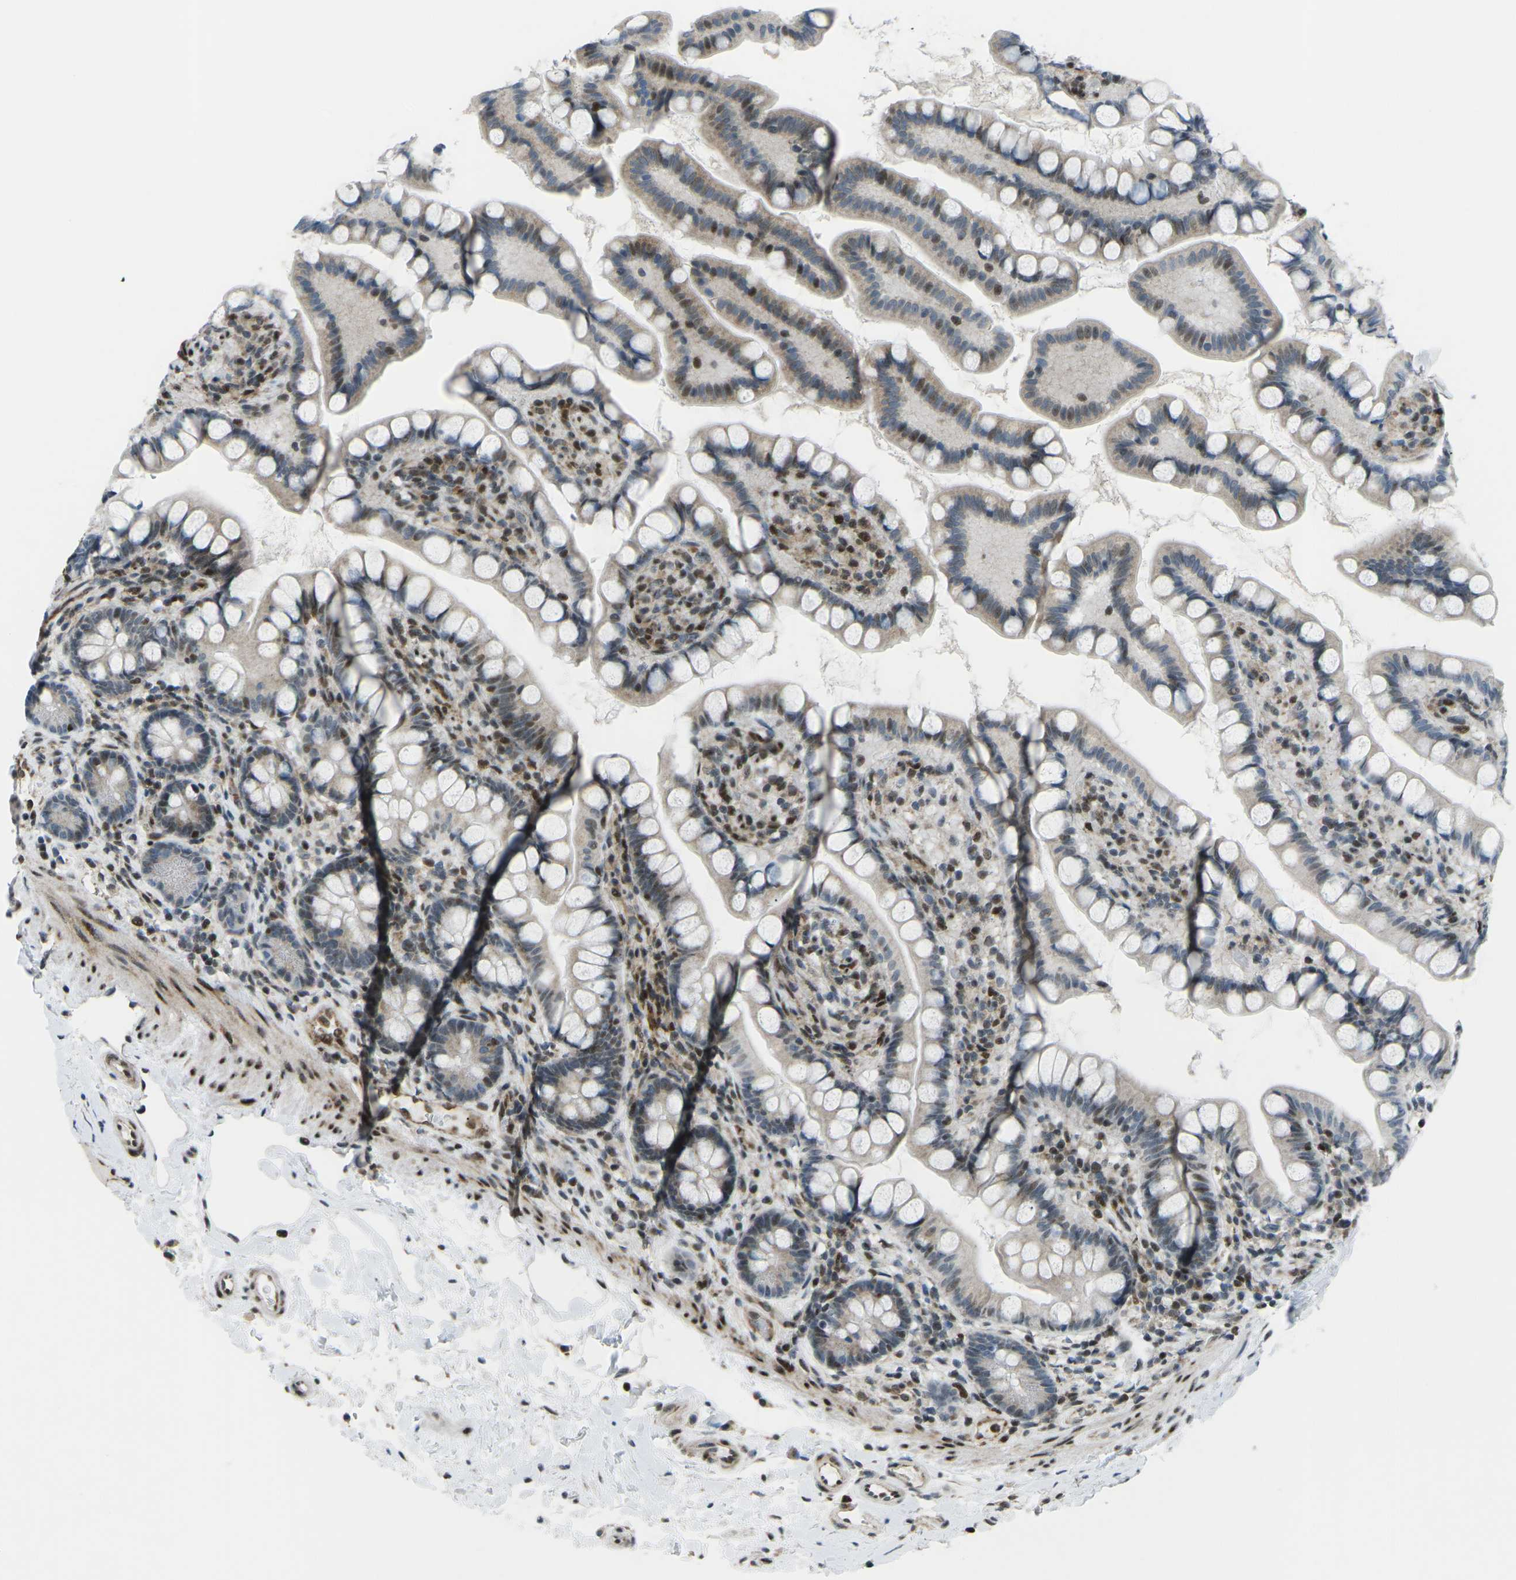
{"staining": {"intensity": "moderate", "quantity": "<25%", "location": "nuclear"}, "tissue": "small intestine", "cell_type": "Glandular cells", "image_type": "normal", "snomed": [{"axis": "morphology", "description": "Normal tissue, NOS"}, {"axis": "topography", "description": "Small intestine"}], "caption": "A brown stain highlights moderate nuclear staining of a protein in glandular cells of normal human small intestine.", "gene": "MBNL1", "patient": {"sex": "female", "age": 84}}